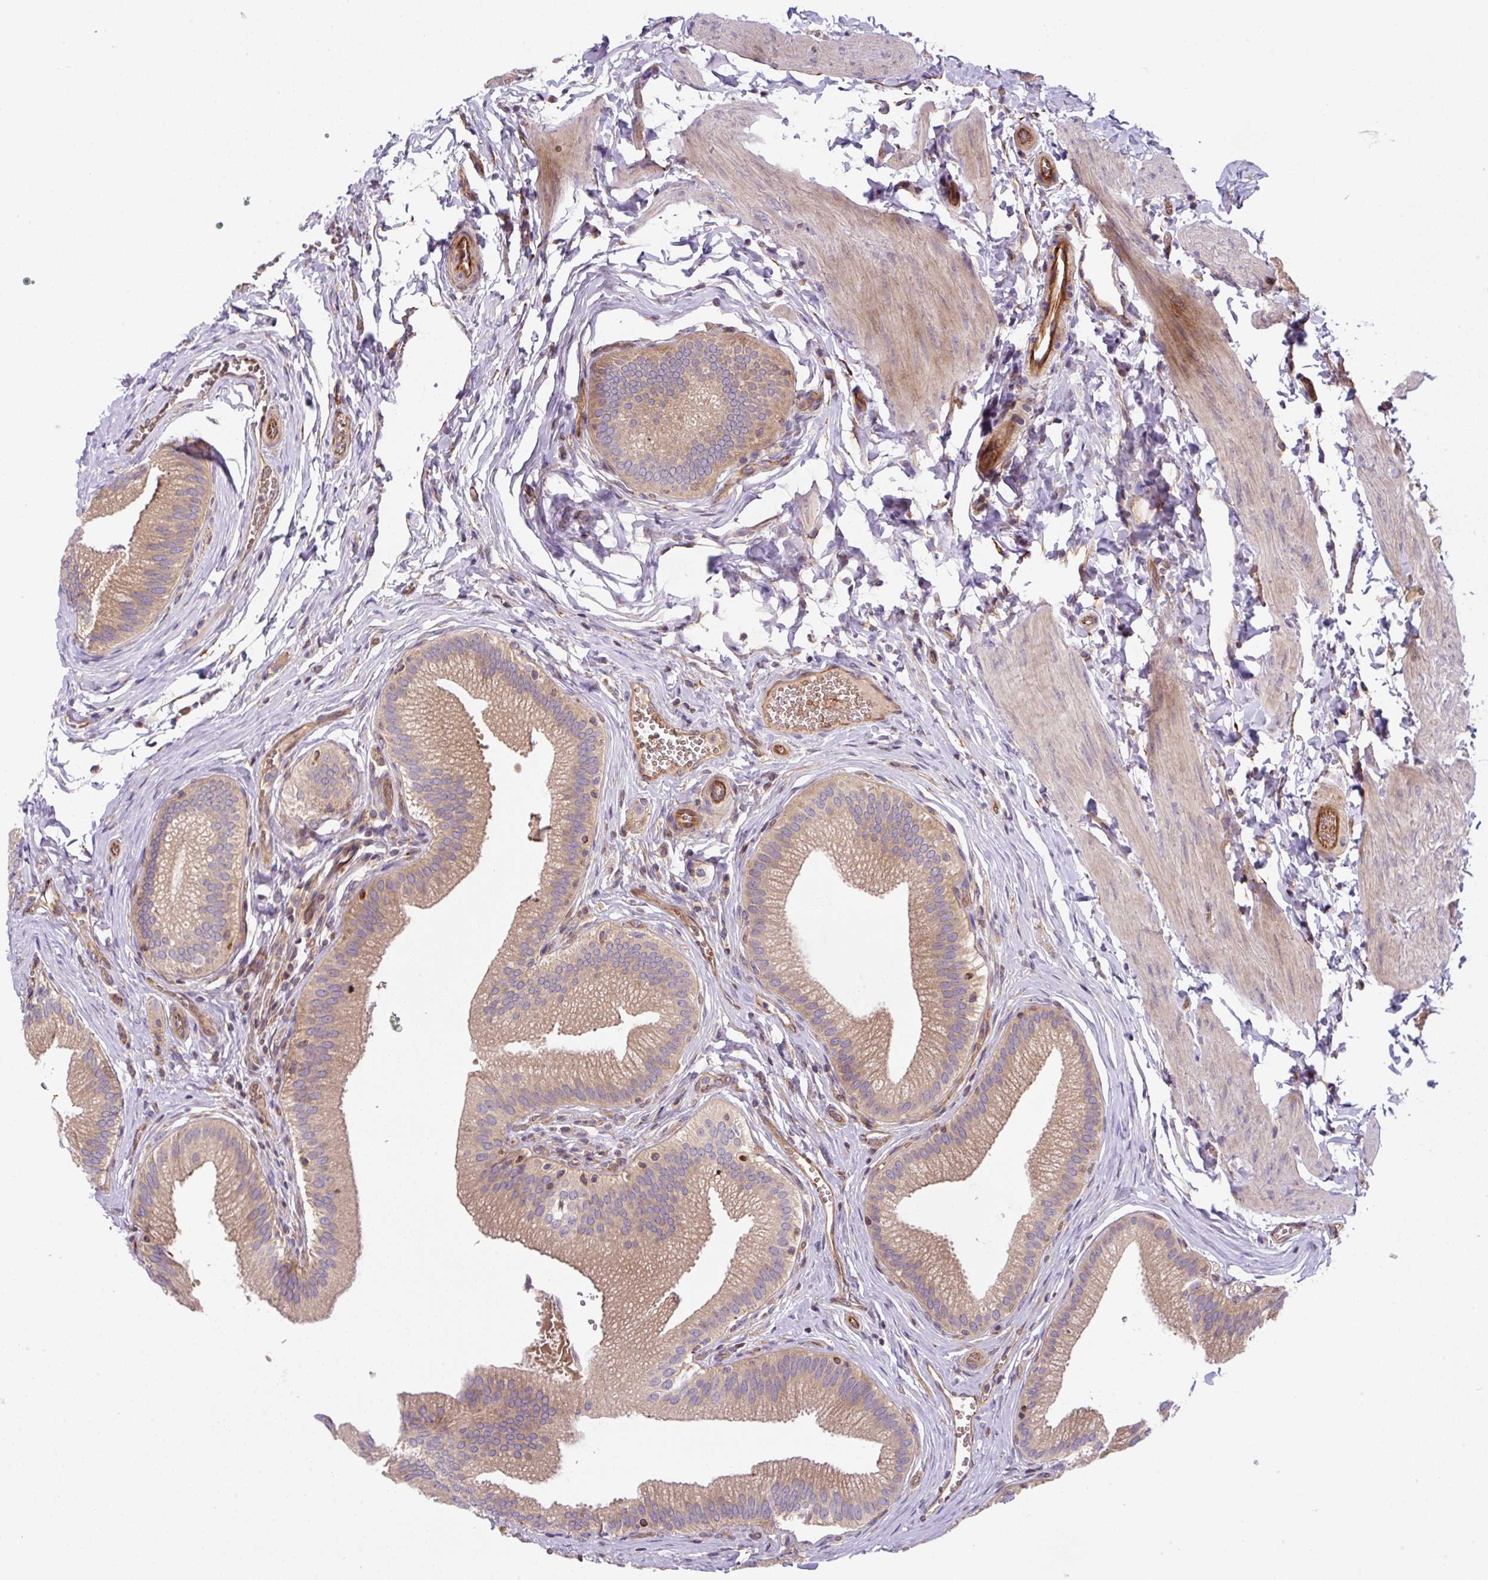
{"staining": {"intensity": "moderate", "quantity": "25%-75%", "location": "cytoplasmic/membranous"}, "tissue": "gallbladder", "cell_type": "Glandular cells", "image_type": "normal", "snomed": [{"axis": "morphology", "description": "Normal tissue, NOS"}, {"axis": "topography", "description": "Gallbladder"}], "caption": "The immunohistochemical stain shows moderate cytoplasmic/membranous staining in glandular cells of unremarkable gallbladder. Immunohistochemistry stains the protein of interest in brown and the nuclei are stained blue.", "gene": "APOBEC3D", "patient": {"sex": "male", "age": 17}}